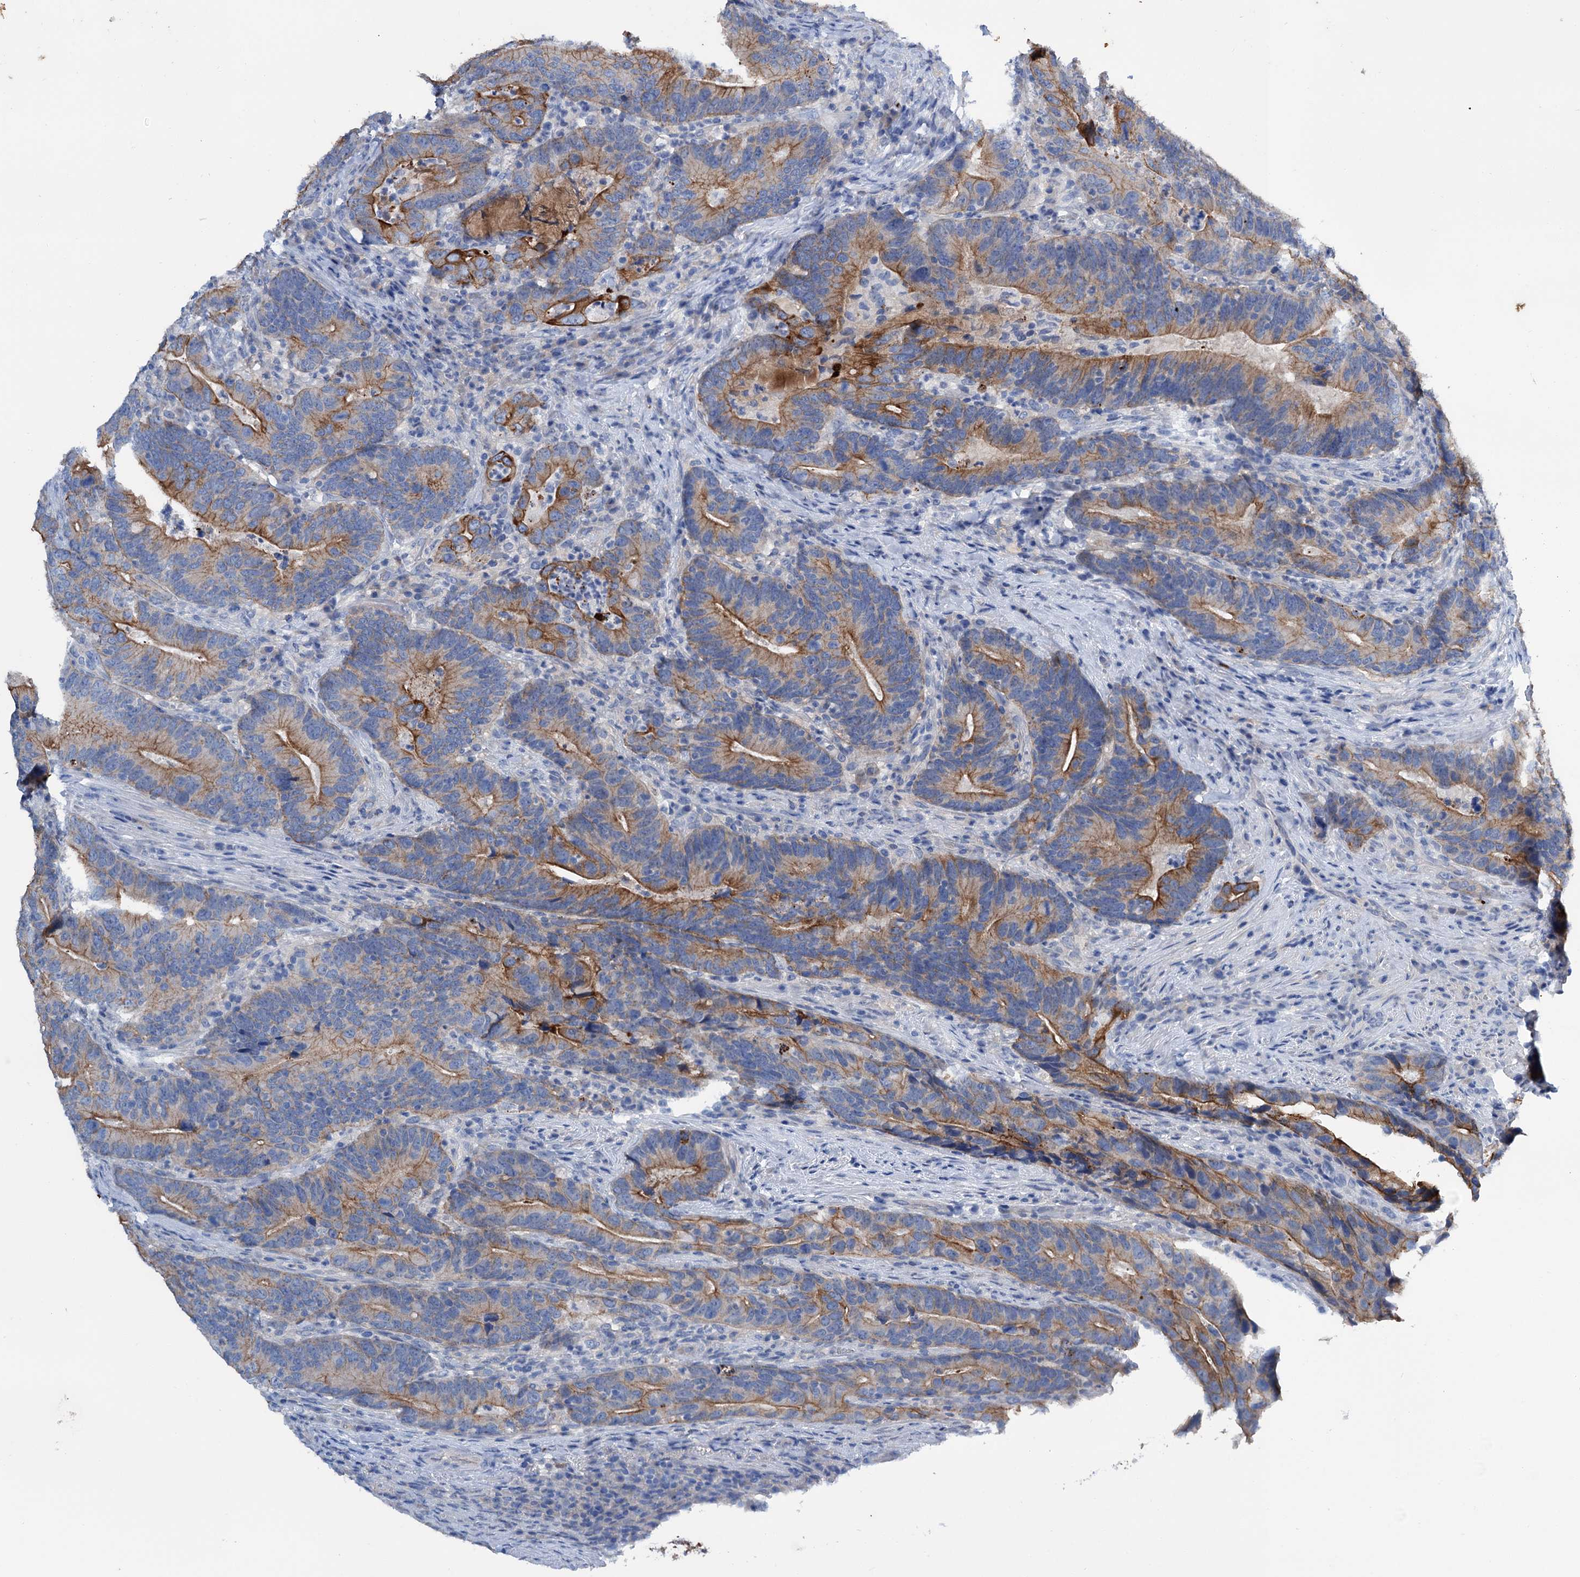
{"staining": {"intensity": "moderate", "quantity": "25%-75%", "location": "cytoplasmic/membranous"}, "tissue": "colorectal cancer", "cell_type": "Tumor cells", "image_type": "cancer", "snomed": [{"axis": "morphology", "description": "Adenocarcinoma, NOS"}, {"axis": "topography", "description": "Colon"}], "caption": "A high-resolution histopathology image shows IHC staining of colorectal adenocarcinoma, which demonstrates moderate cytoplasmic/membranous expression in approximately 25%-75% of tumor cells. (Stains: DAB (3,3'-diaminobenzidine) in brown, nuclei in blue, Microscopy: brightfield microscopy at high magnification).", "gene": "FAAP20", "patient": {"sex": "female", "age": 66}}